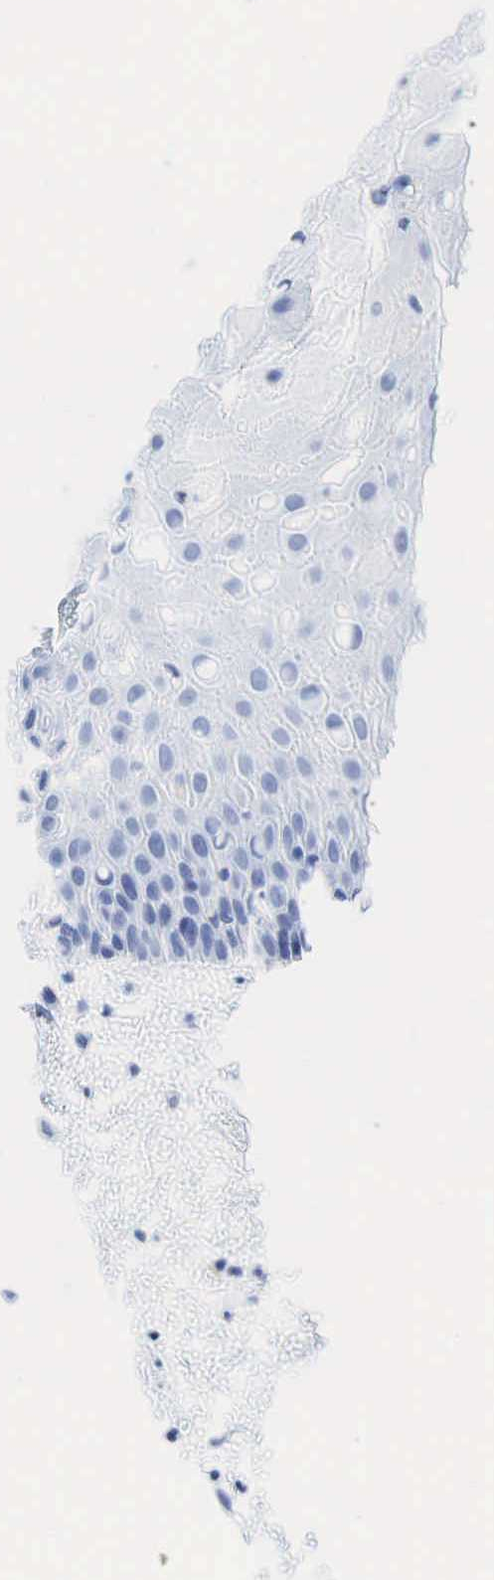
{"staining": {"intensity": "negative", "quantity": "none", "location": "none"}, "tissue": "oral mucosa", "cell_type": "Squamous epithelial cells", "image_type": "normal", "snomed": [{"axis": "morphology", "description": "Normal tissue, NOS"}, {"axis": "topography", "description": "Oral tissue"}], "caption": "A high-resolution histopathology image shows immunohistochemistry staining of benign oral mucosa, which shows no significant staining in squamous epithelial cells. The staining was performed using DAB to visualize the protein expression in brown, while the nuclei were stained in blue with hematoxylin (Magnification: 20x).", "gene": "INHA", "patient": {"sex": "male", "age": 54}}